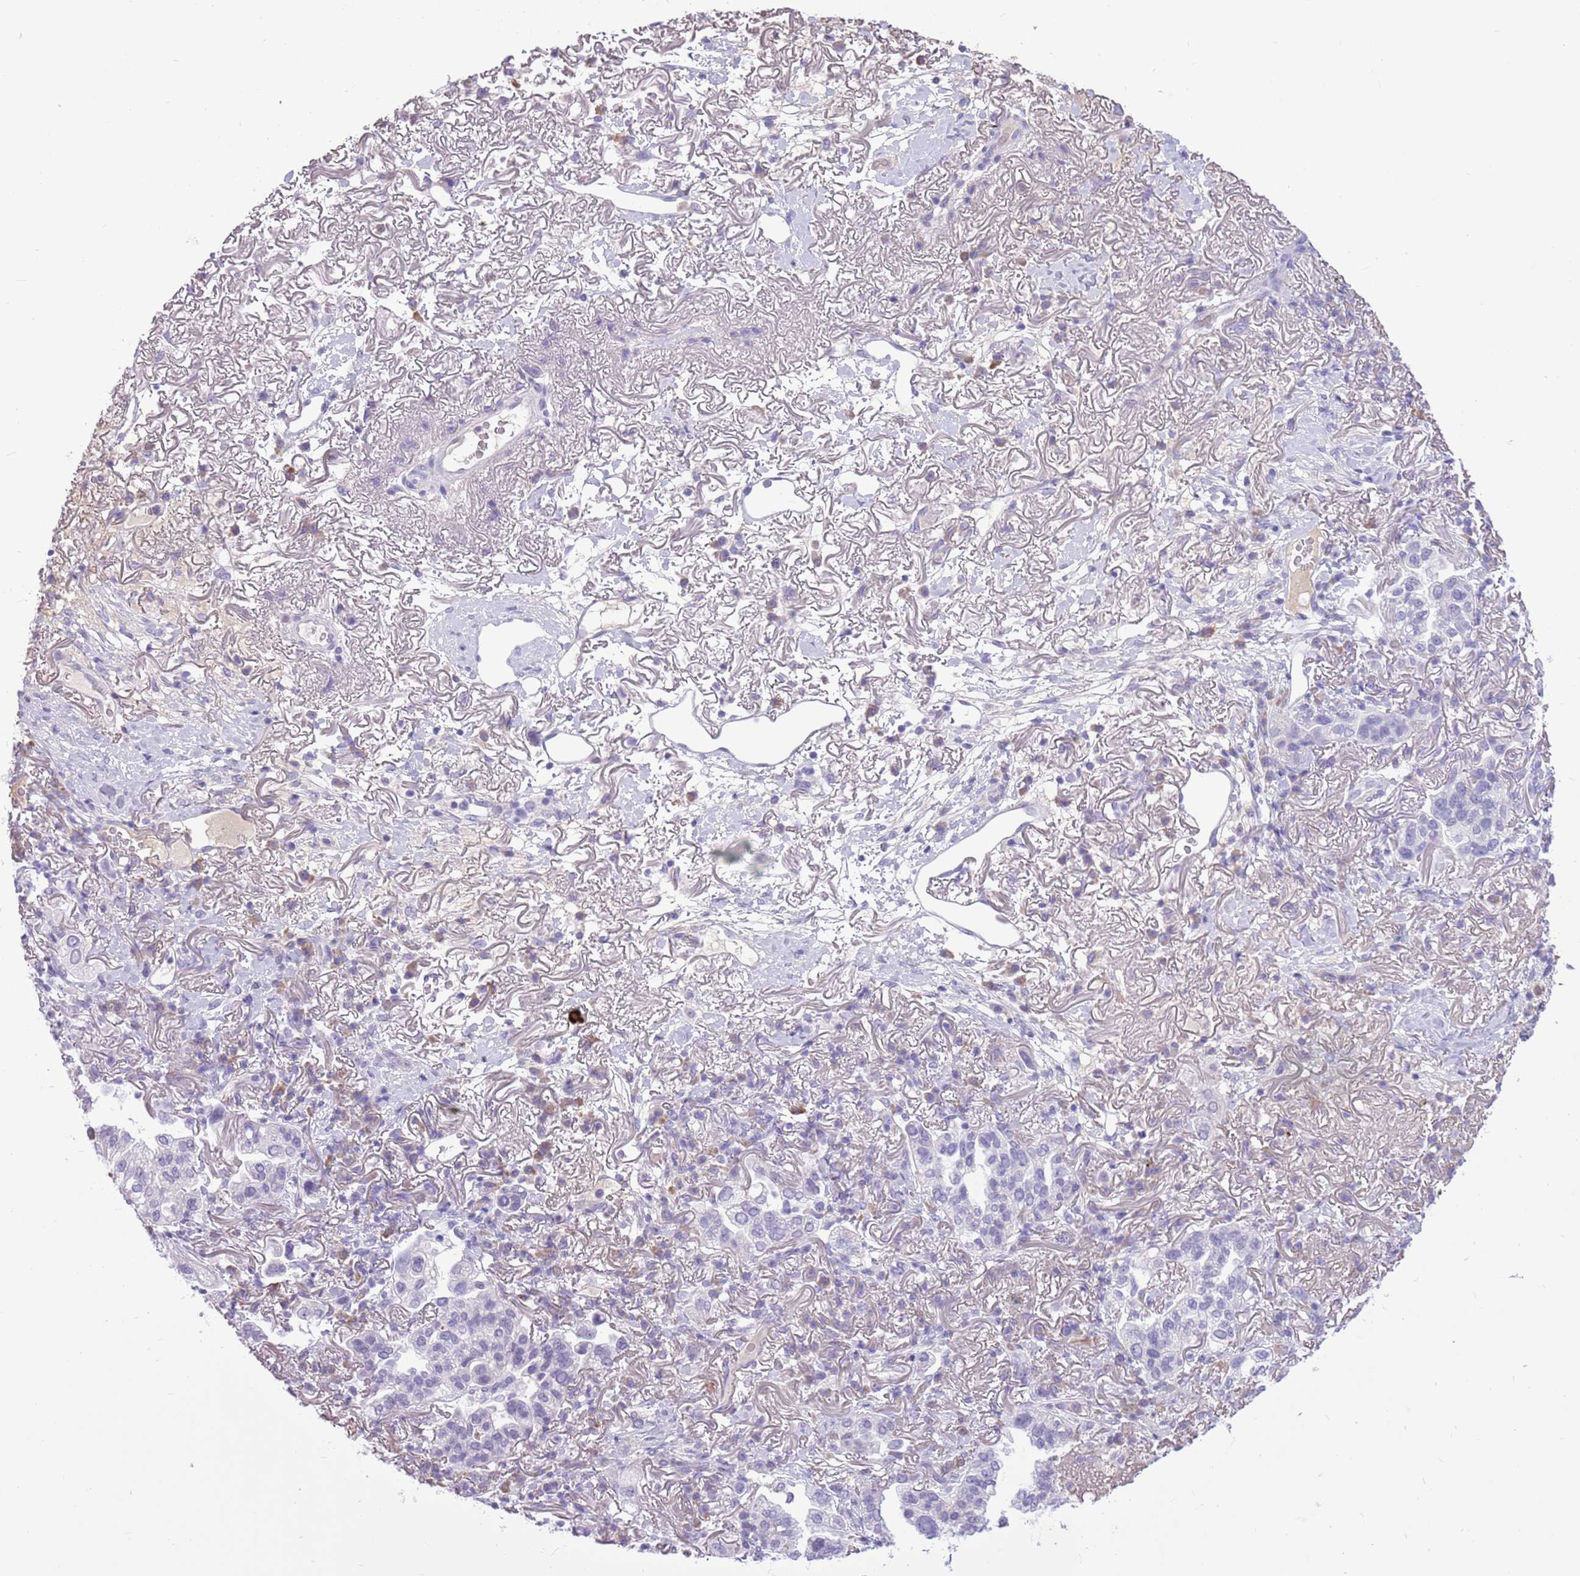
{"staining": {"intensity": "negative", "quantity": "none", "location": "none"}, "tissue": "lung cancer", "cell_type": "Tumor cells", "image_type": "cancer", "snomed": [{"axis": "morphology", "description": "Adenocarcinoma, NOS"}, {"axis": "topography", "description": "Lung"}], "caption": "Immunohistochemistry (IHC) of adenocarcinoma (lung) reveals no positivity in tumor cells.", "gene": "ZNF425", "patient": {"sex": "female", "age": 69}}